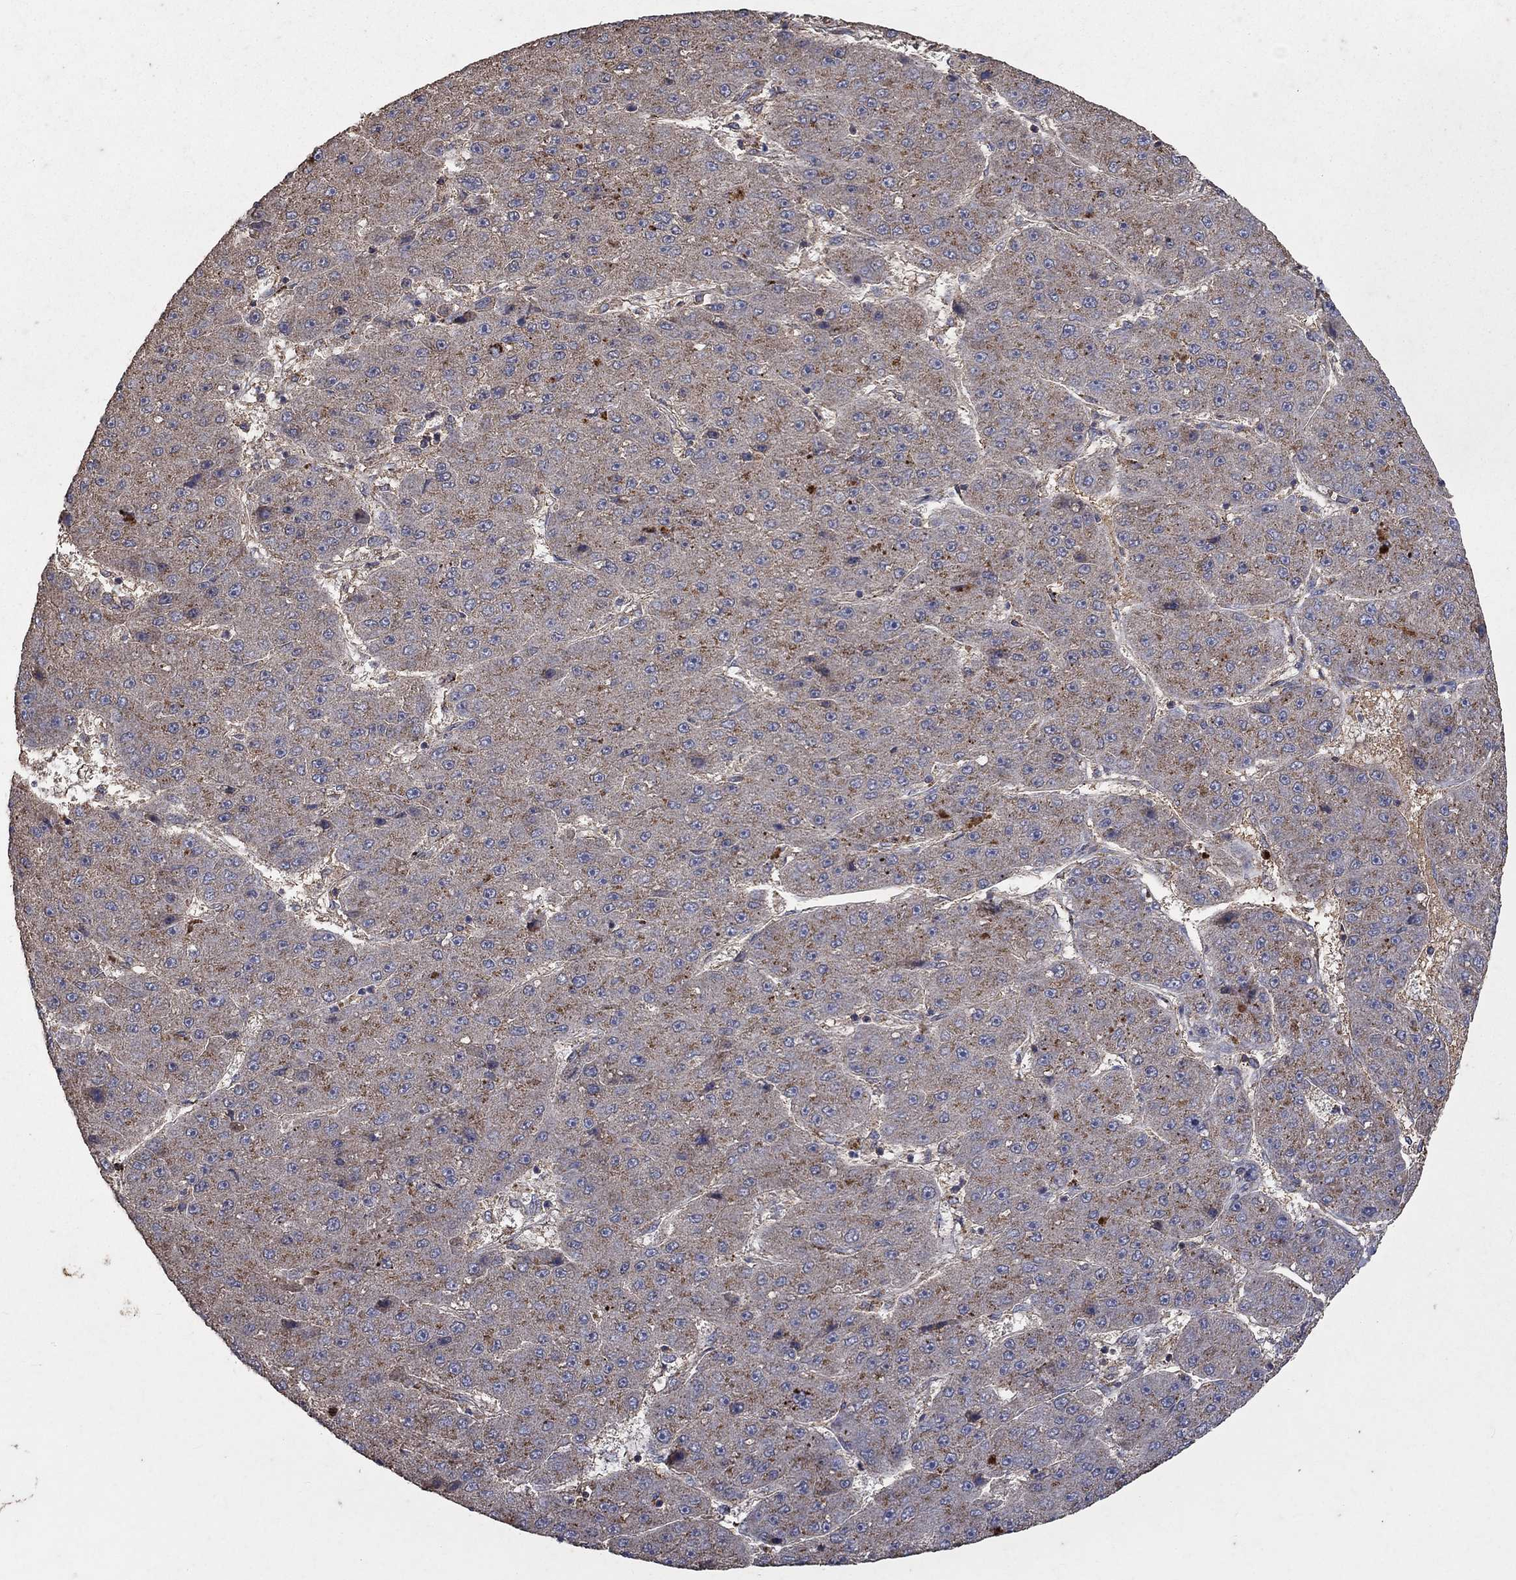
{"staining": {"intensity": "moderate", "quantity": "25%-75%", "location": "cytoplasmic/membranous"}, "tissue": "liver cancer", "cell_type": "Tumor cells", "image_type": "cancer", "snomed": [{"axis": "morphology", "description": "Carcinoma, Hepatocellular, NOS"}, {"axis": "topography", "description": "Liver"}], "caption": "This photomicrograph reveals immunohistochemistry staining of human liver hepatocellular carcinoma, with medium moderate cytoplasmic/membranous staining in approximately 25%-75% of tumor cells.", "gene": "CD24", "patient": {"sex": "male", "age": 67}}